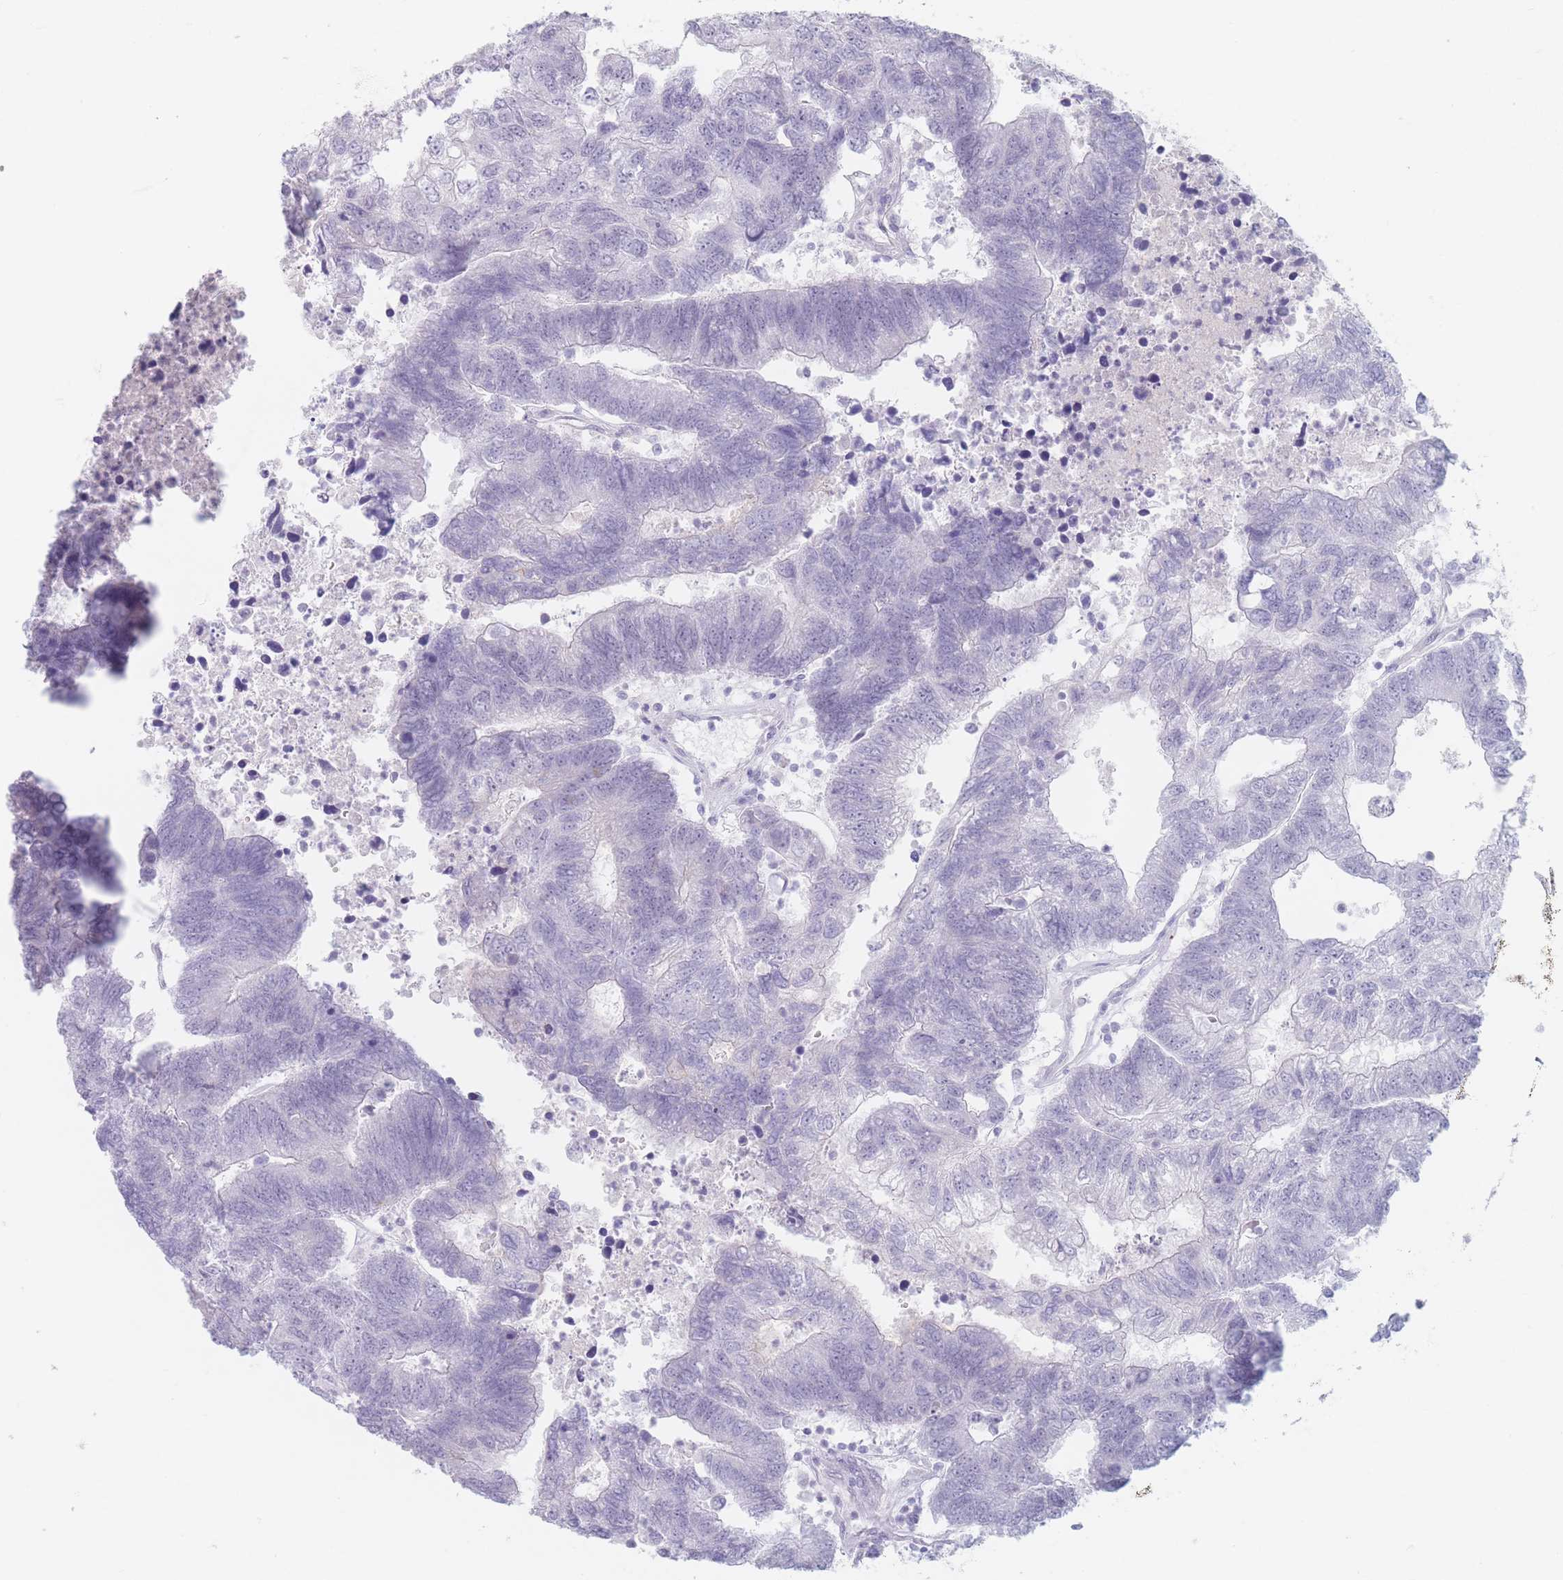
{"staining": {"intensity": "negative", "quantity": "none", "location": "none"}, "tissue": "colorectal cancer", "cell_type": "Tumor cells", "image_type": "cancer", "snomed": [{"axis": "morphology", "description": "Adenocarcinoma, NOS"}, {"axis": "topography", "description": "Colon"}], "caption": "The image demonstrates no significant positivity in tumor cells of colorectal cancer (adenocarcinoma).", "gene": "PIGM", "patient": {"sex": "female", "age": 48}}